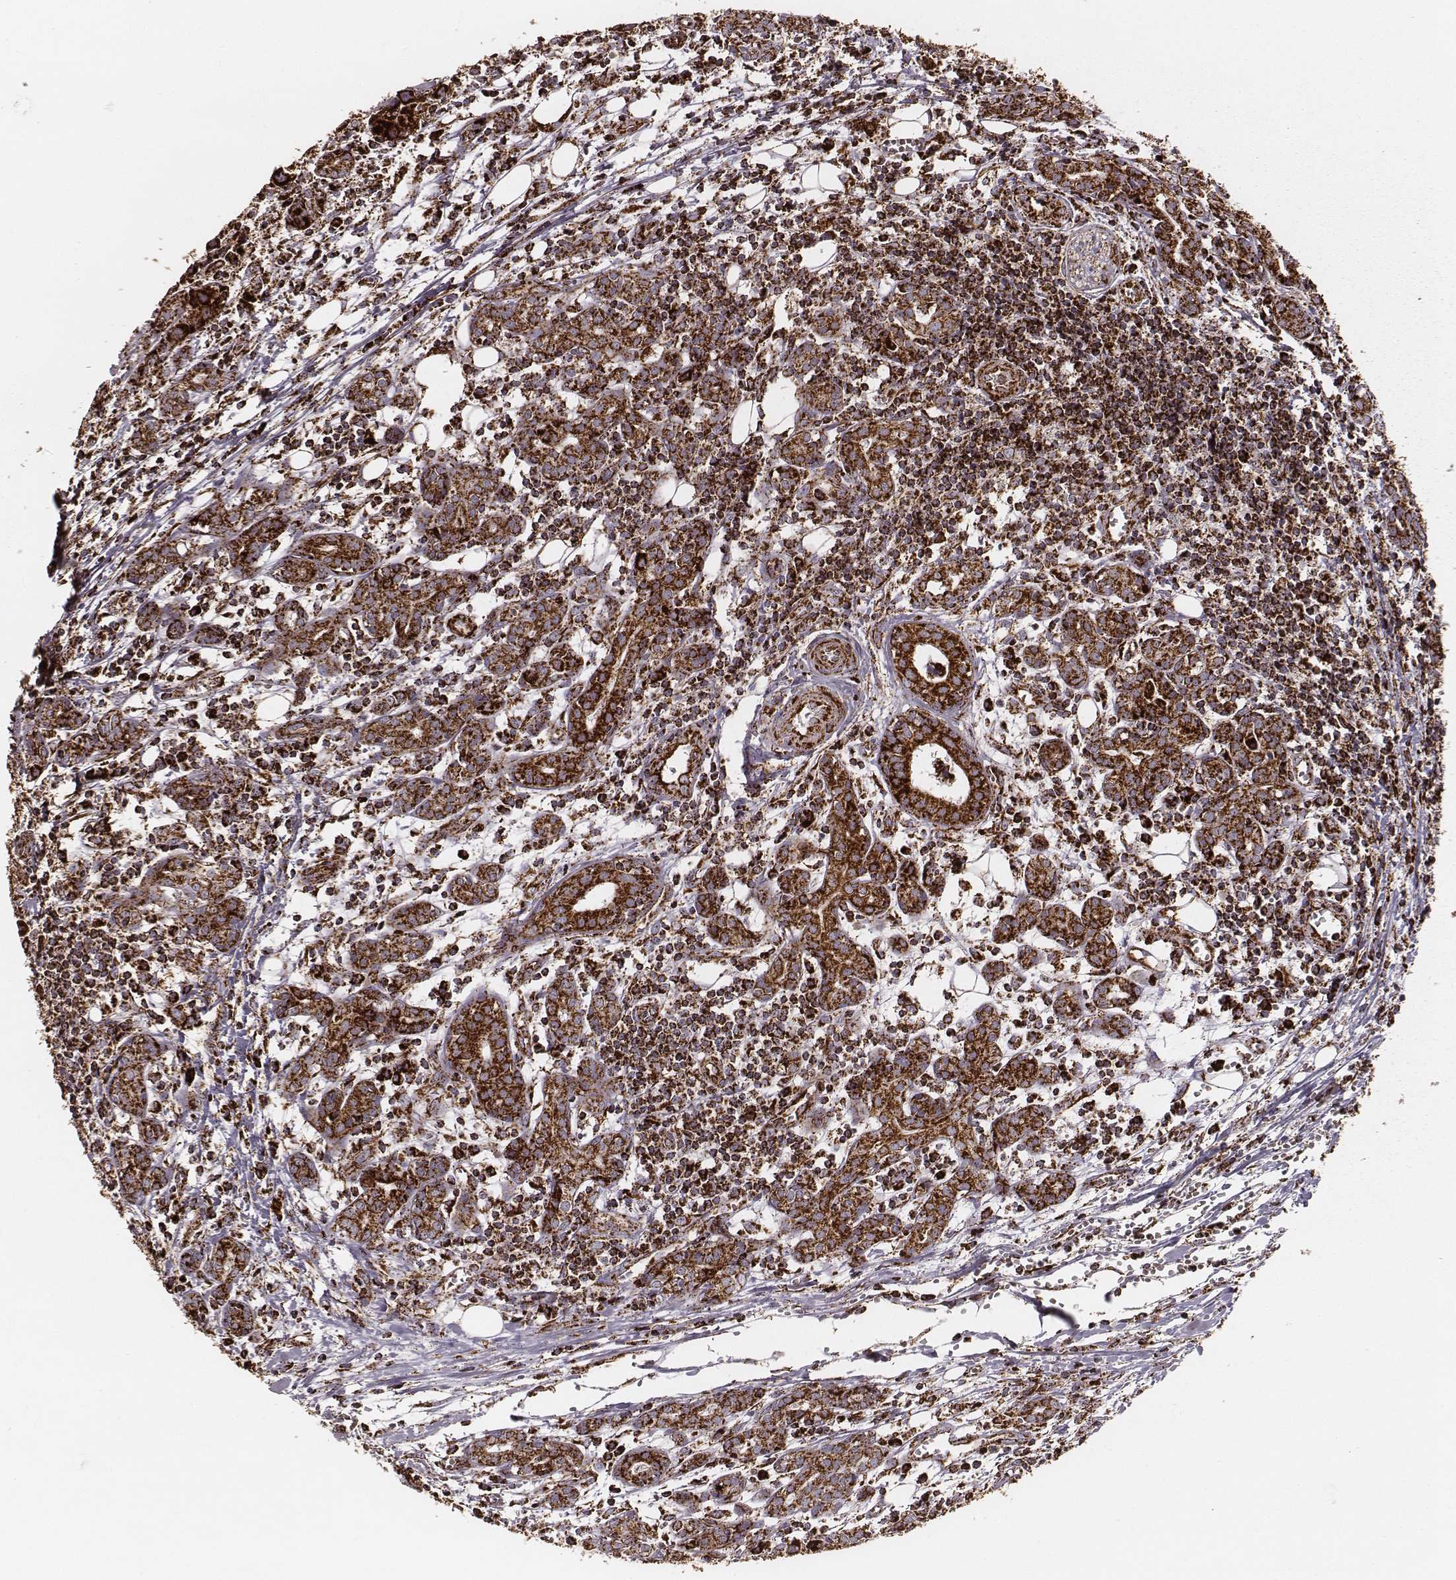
{"staining": {"intensity": "strong", "quantity": ">75%", "location": "cytoplasmic/membranous"}, "tissue": "head and neck cancer", "cell_type": "Tumor cells", "image_type": "cancer", "snomed": [{"axis": "morphology", "description": "Adenocarcinoma, NOS"}, {"axis": "topography", "description": "Head-Neck"}], "caption": "Immunohistochemistry (DAB) staining of human head and neck adenocarcinoma demonstrates strong cytoplasmic/membranous protein staining in about >75% of tumor cells. (IHC, brightfield microscopy, high magnification).", "gene": "TUFM", "patient": {"sex": "male", "age": 76}}